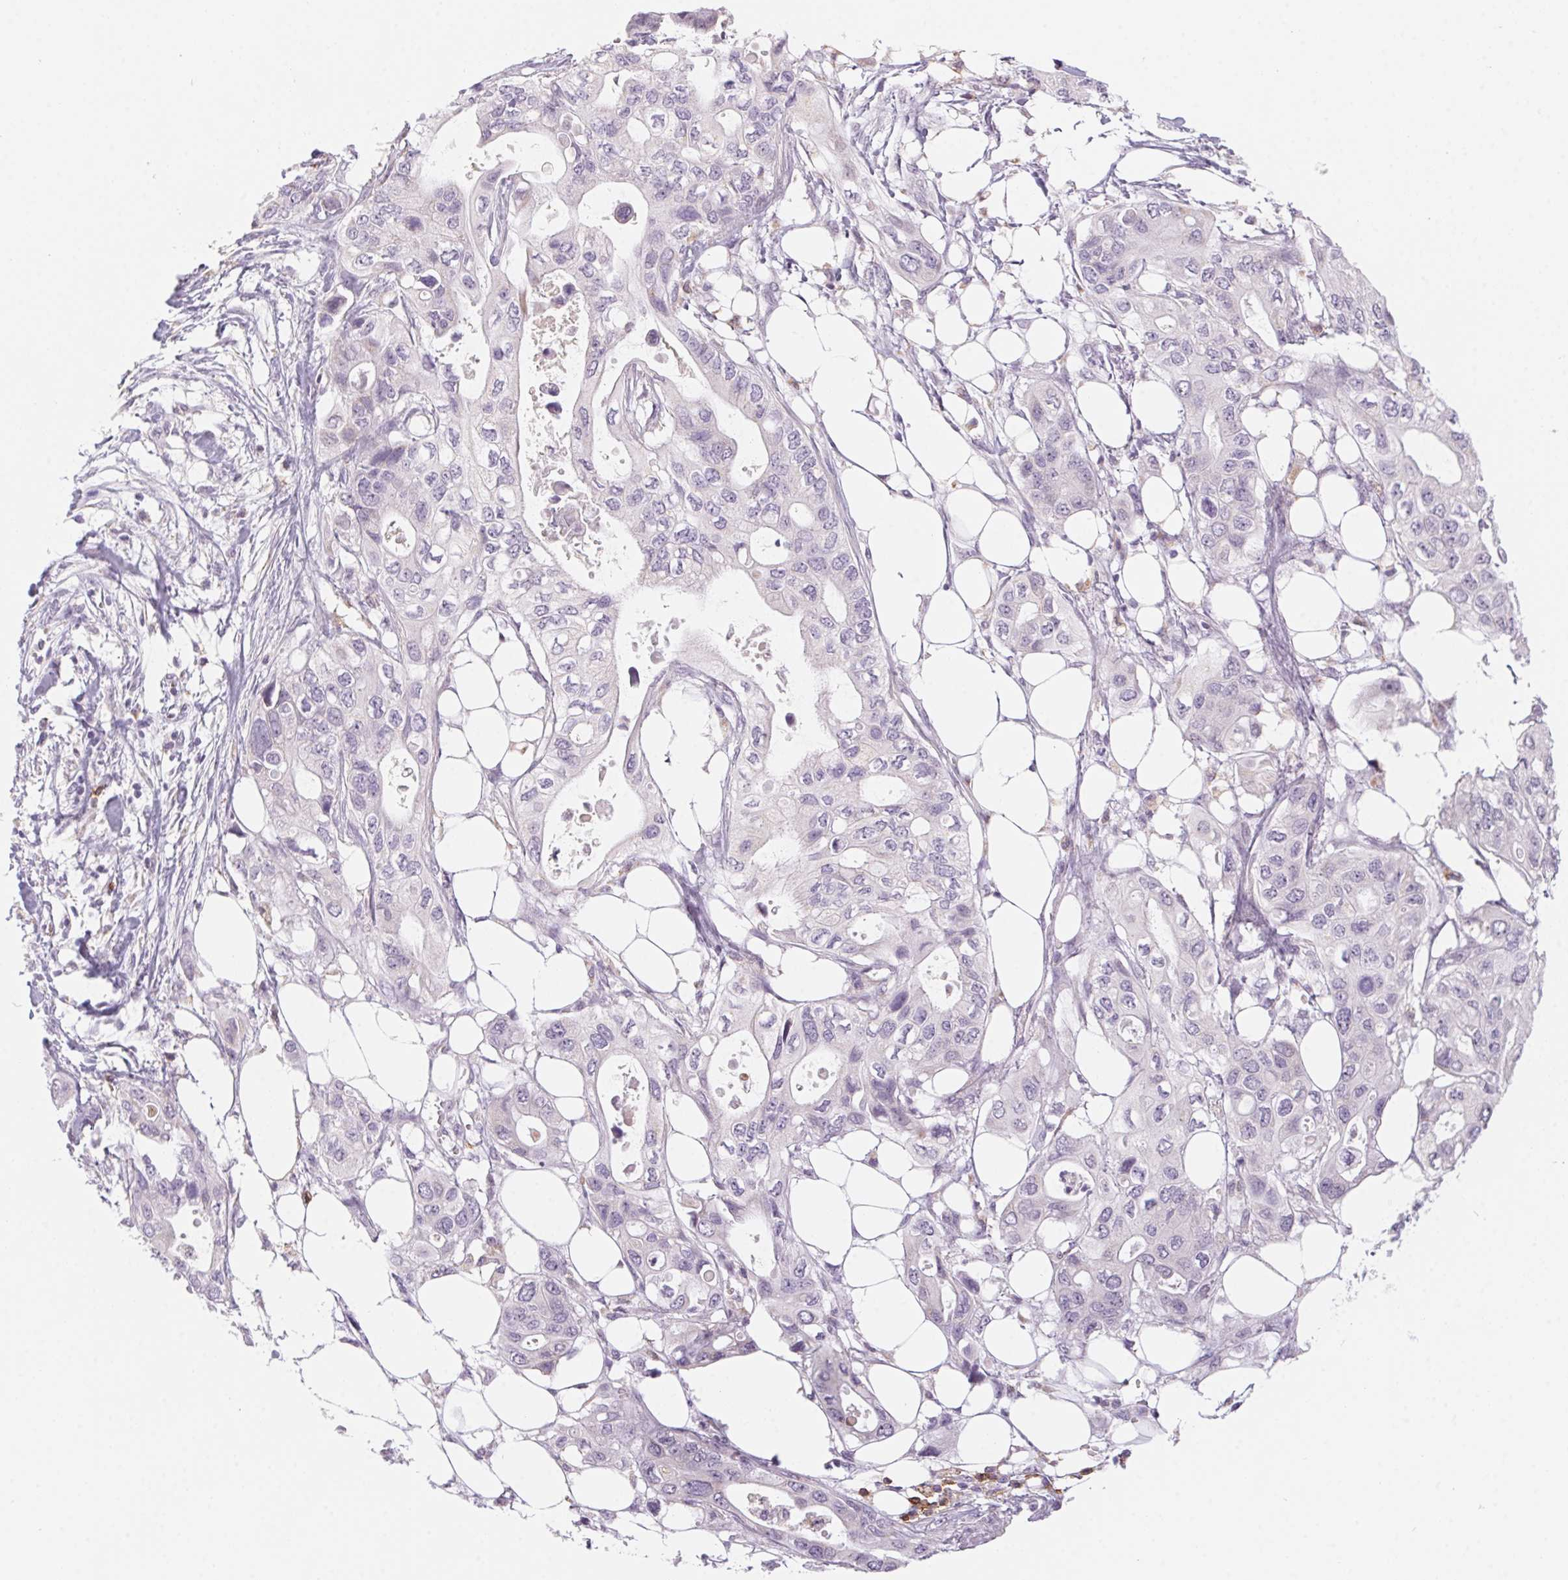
{"staining": {"intensity": "negative", "quantity": "none", "location": "none"}, "tissue": "pancreatic cancer", "cell_type": "Tumor cells", "image_type": "cancer", "snomed": [{"axis": "morphology", "description": "Adenocarcinoma, NOS"}, {"axis": "topography", "description": "Pancreas"}], "caption": "Micrograph shows no protein expression in tumor cells of pancreatic adenocarcinoma tissue. The staining is performed using DAB brown chromogen with nuclei counter-stained in using hematoxylin.", "gene": "PRPH", "patient": {"sex": "female", "age": 63}}